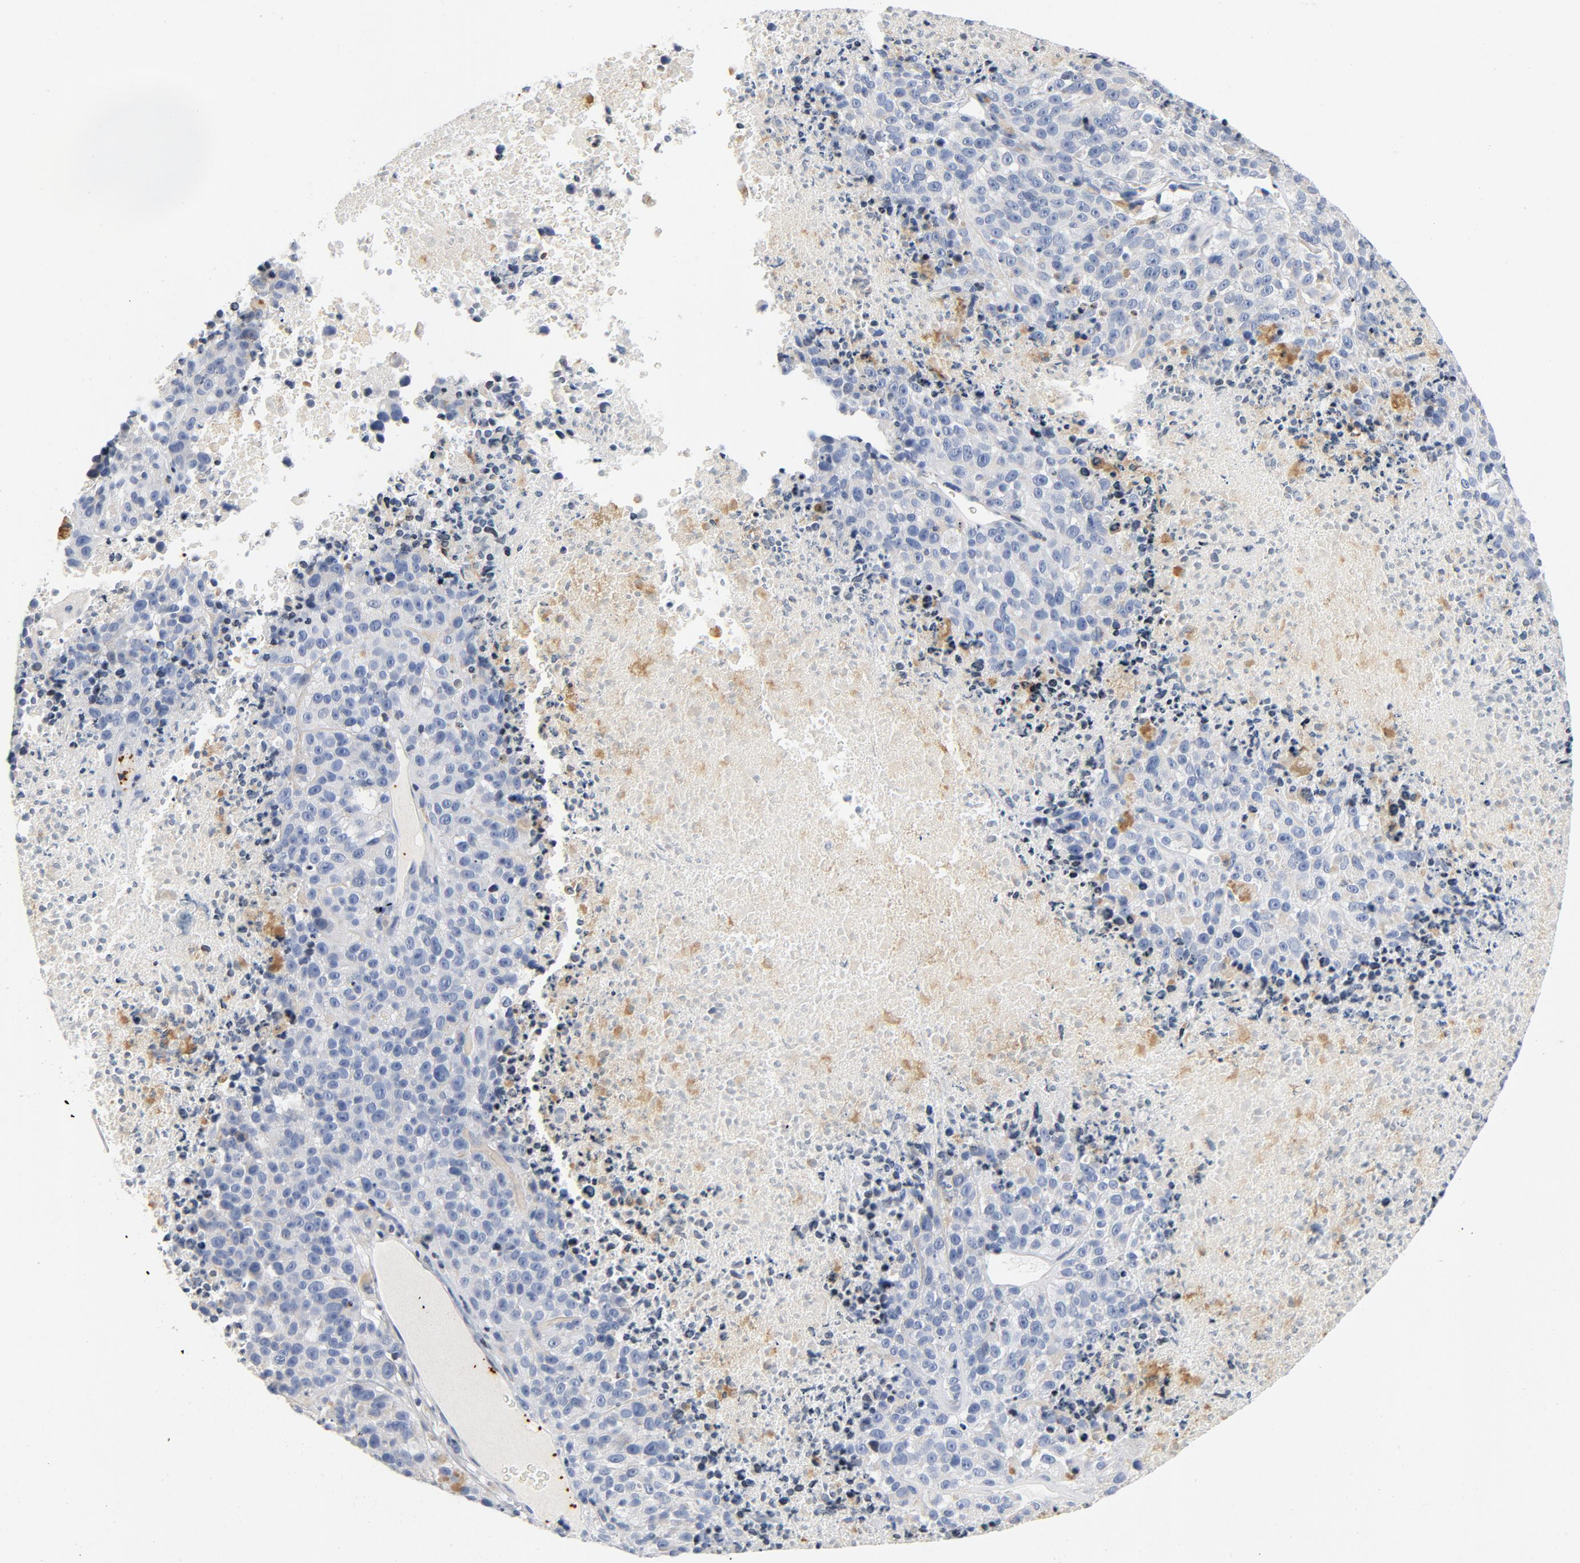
{"staining": {"intensity": "negative", "quantity": "none", "location": "none"}, "tissue": "melanoma", "cell_type": "Tumor cells", "image_type": "cancer", "snomed": [{"axis": "morphology", "description": "Malignant melanoma, Metastatic site"}, {"axis": "topography", "description": "Cerebral cortex"}], "caption": "The immunohistochemistry (IHC) photomicrograph has no significant positivity in tumor cells of malignant melanoma (metastatic site) tissue. (Immunohistochemistry, brightfield microscopy, high magnification).", "gene": "PIM1", "patient": {"sex": "female", "age": 52}}